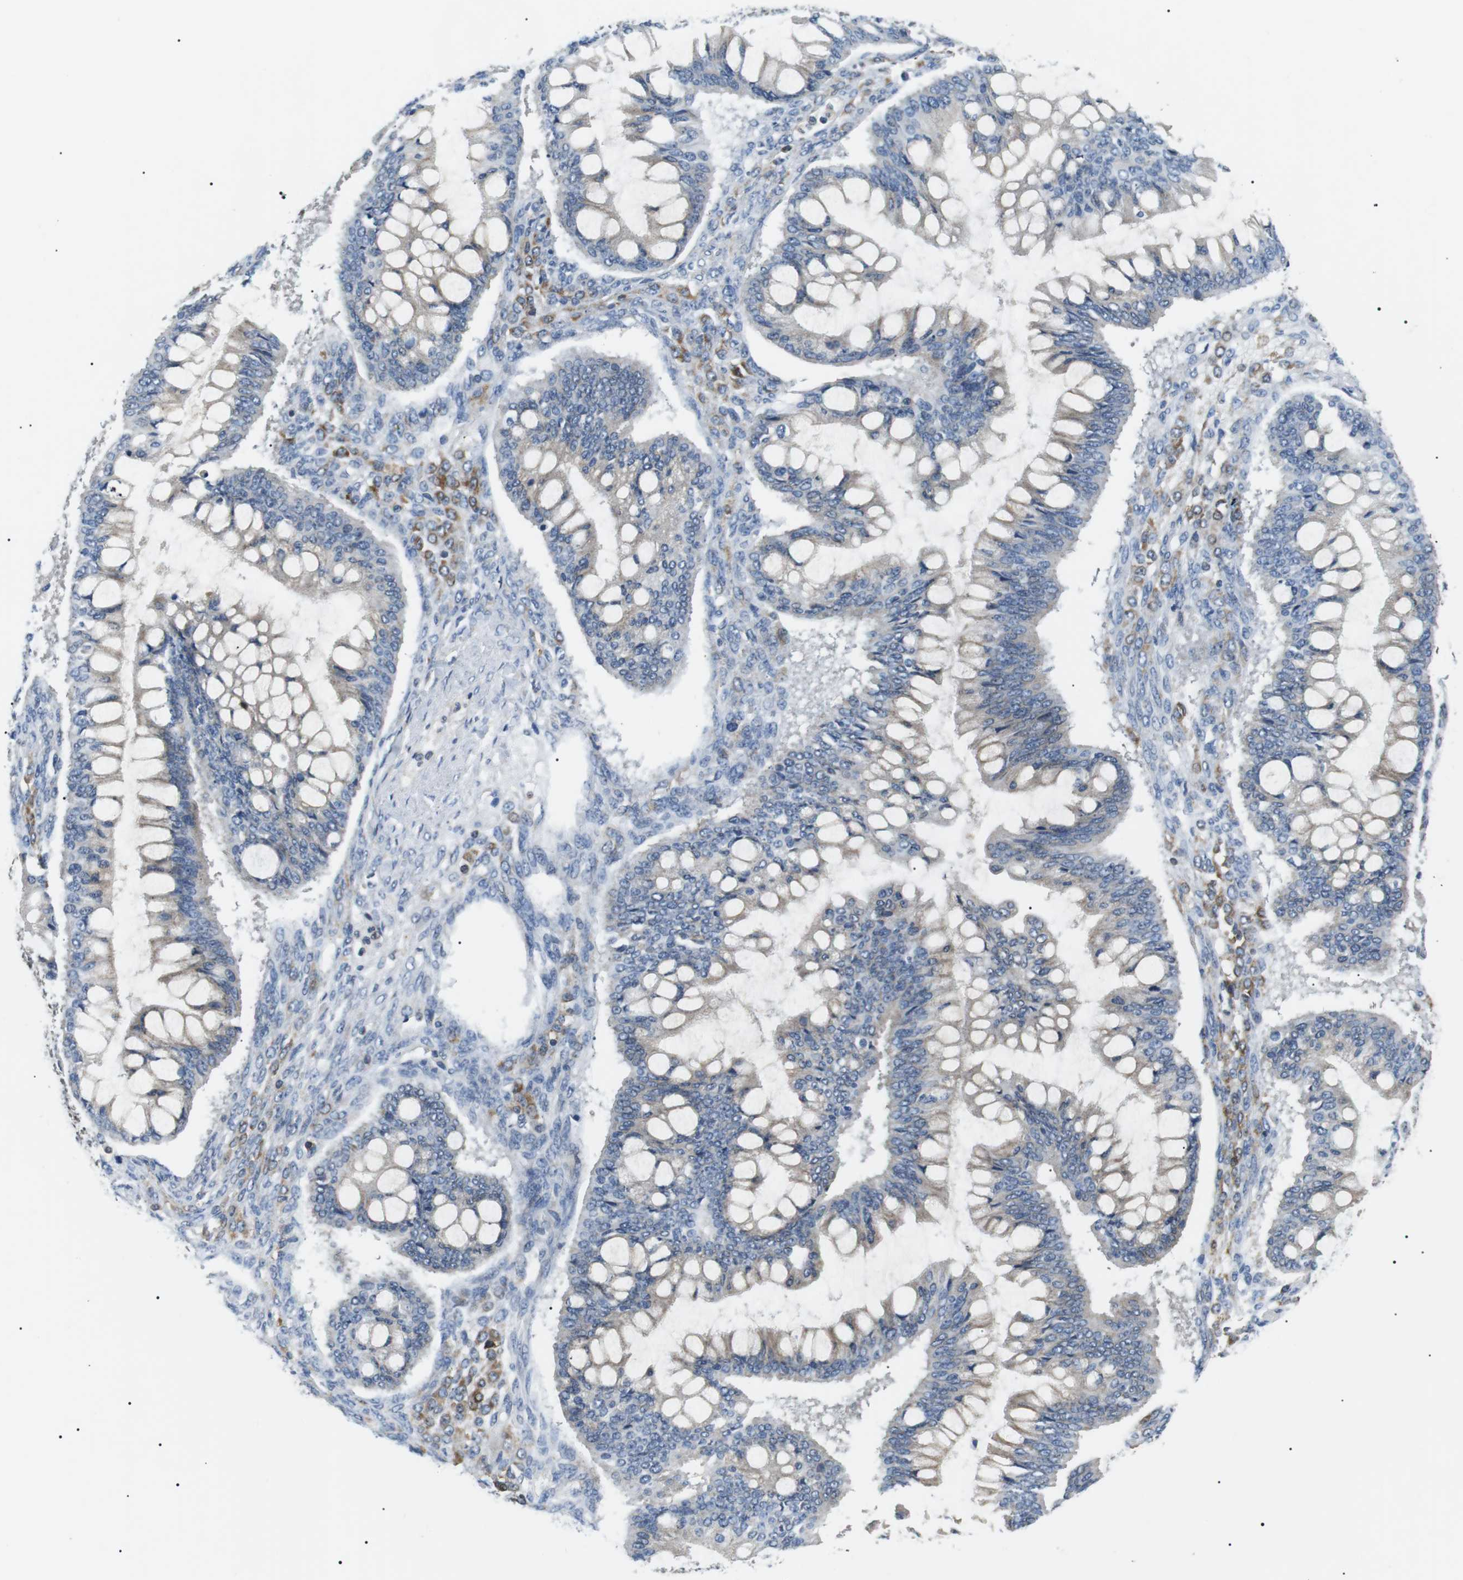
{"staining": {"intensity": "negative", "quantity": "none", "location": "none"}, "tissue": "ovarian cancer", "cell_type": "Tumor cells", "image_type": "cancer", "snomed": [{"axis": "morphology", "description": "Cystadenocarcinoma, mucinous, NOS"}, {"axis": "topography", "description": "Ovary"}], "caption": "The immunohistochemistry photomicrograph has no significant positivity in tumor cells of mucinous cystadenocarcinoma (ovarian) tissue.", "gene": "RAB9A", "patient": {"sex": "female", "age": 73}}